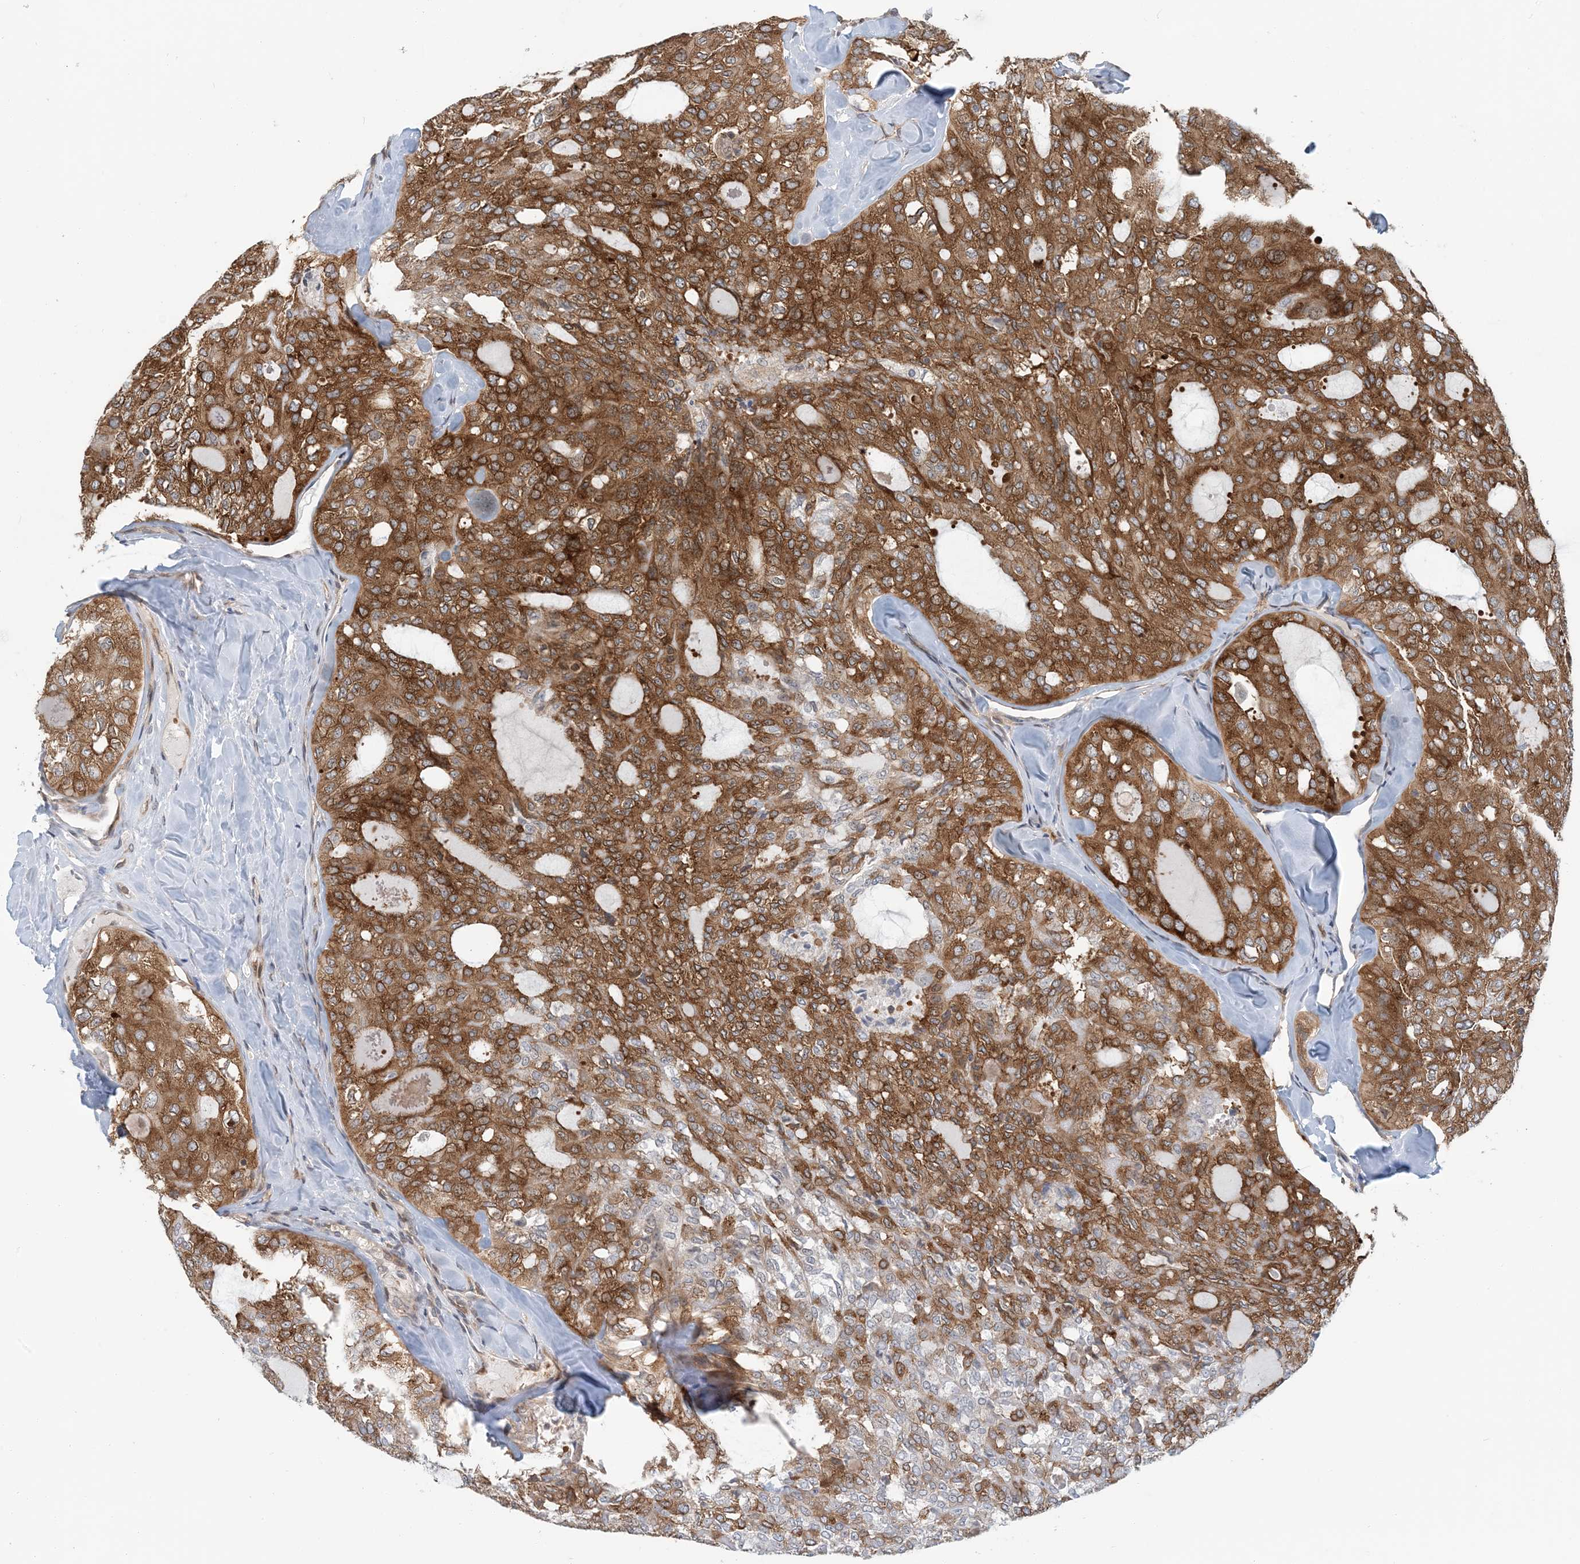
{"staining": {"intensity": "strong", "quantity": ">75%", "location": "cytoplasmic/membranous"}, "tissue": "thyroid cancer", "cell_type": "Tumor cells", "image_type": "cancer", "snomed": [{"axis": "morphology", "description": "Follicular adenoma carcinoma, NOS"}, {"axis": "topography", "description": "Thyroid gland"}], "caption": "Immunohistochemistry (IHC) of human thyroid cancer shows high levels of strong cytoplasmic/membranous staining in approximately >75% of tumor cells. Nuclei are stained in blue.", "gene": "ATP13A2", "patient": {"sex": "male", "age": 75}}